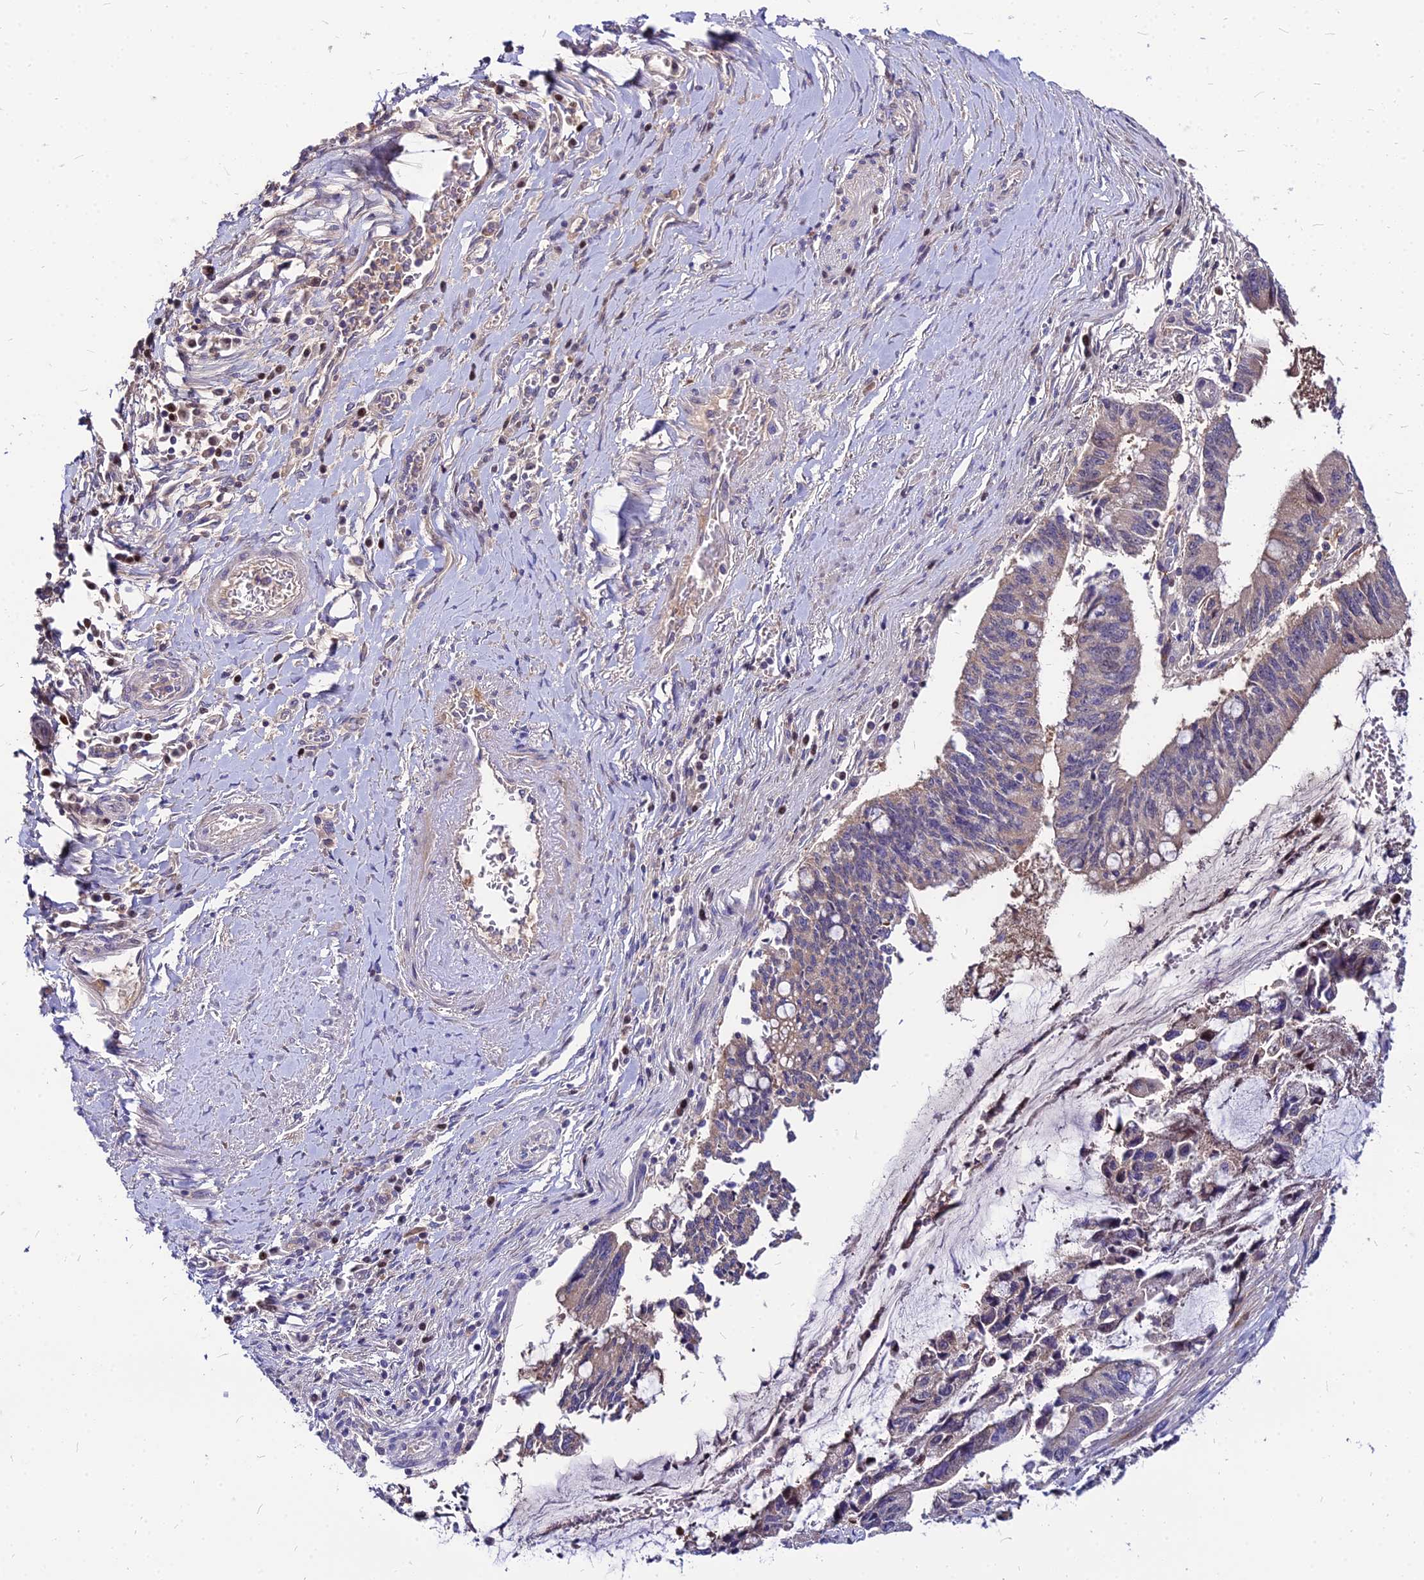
{"staining": {"intensity": "weak", "quantity": "<25%", "location": "cytoplasmic/membranous"}, "tissue": "pancreatic cancer", "cell_type": "Tumor cells", "image_type": "cancer", "snomed": [{"axis": "morphology", "description": "Adenocarcinoma, NOS"}, {"axis": "topography", "description": "Pancreas"}], "caption": "Immunohistochemistry of pancreatic cancer (adenocarcinoma) shows no positivity in tumor cells.", "gene": "ACSM6", "patient": {"sex": "female", "age": 50}}